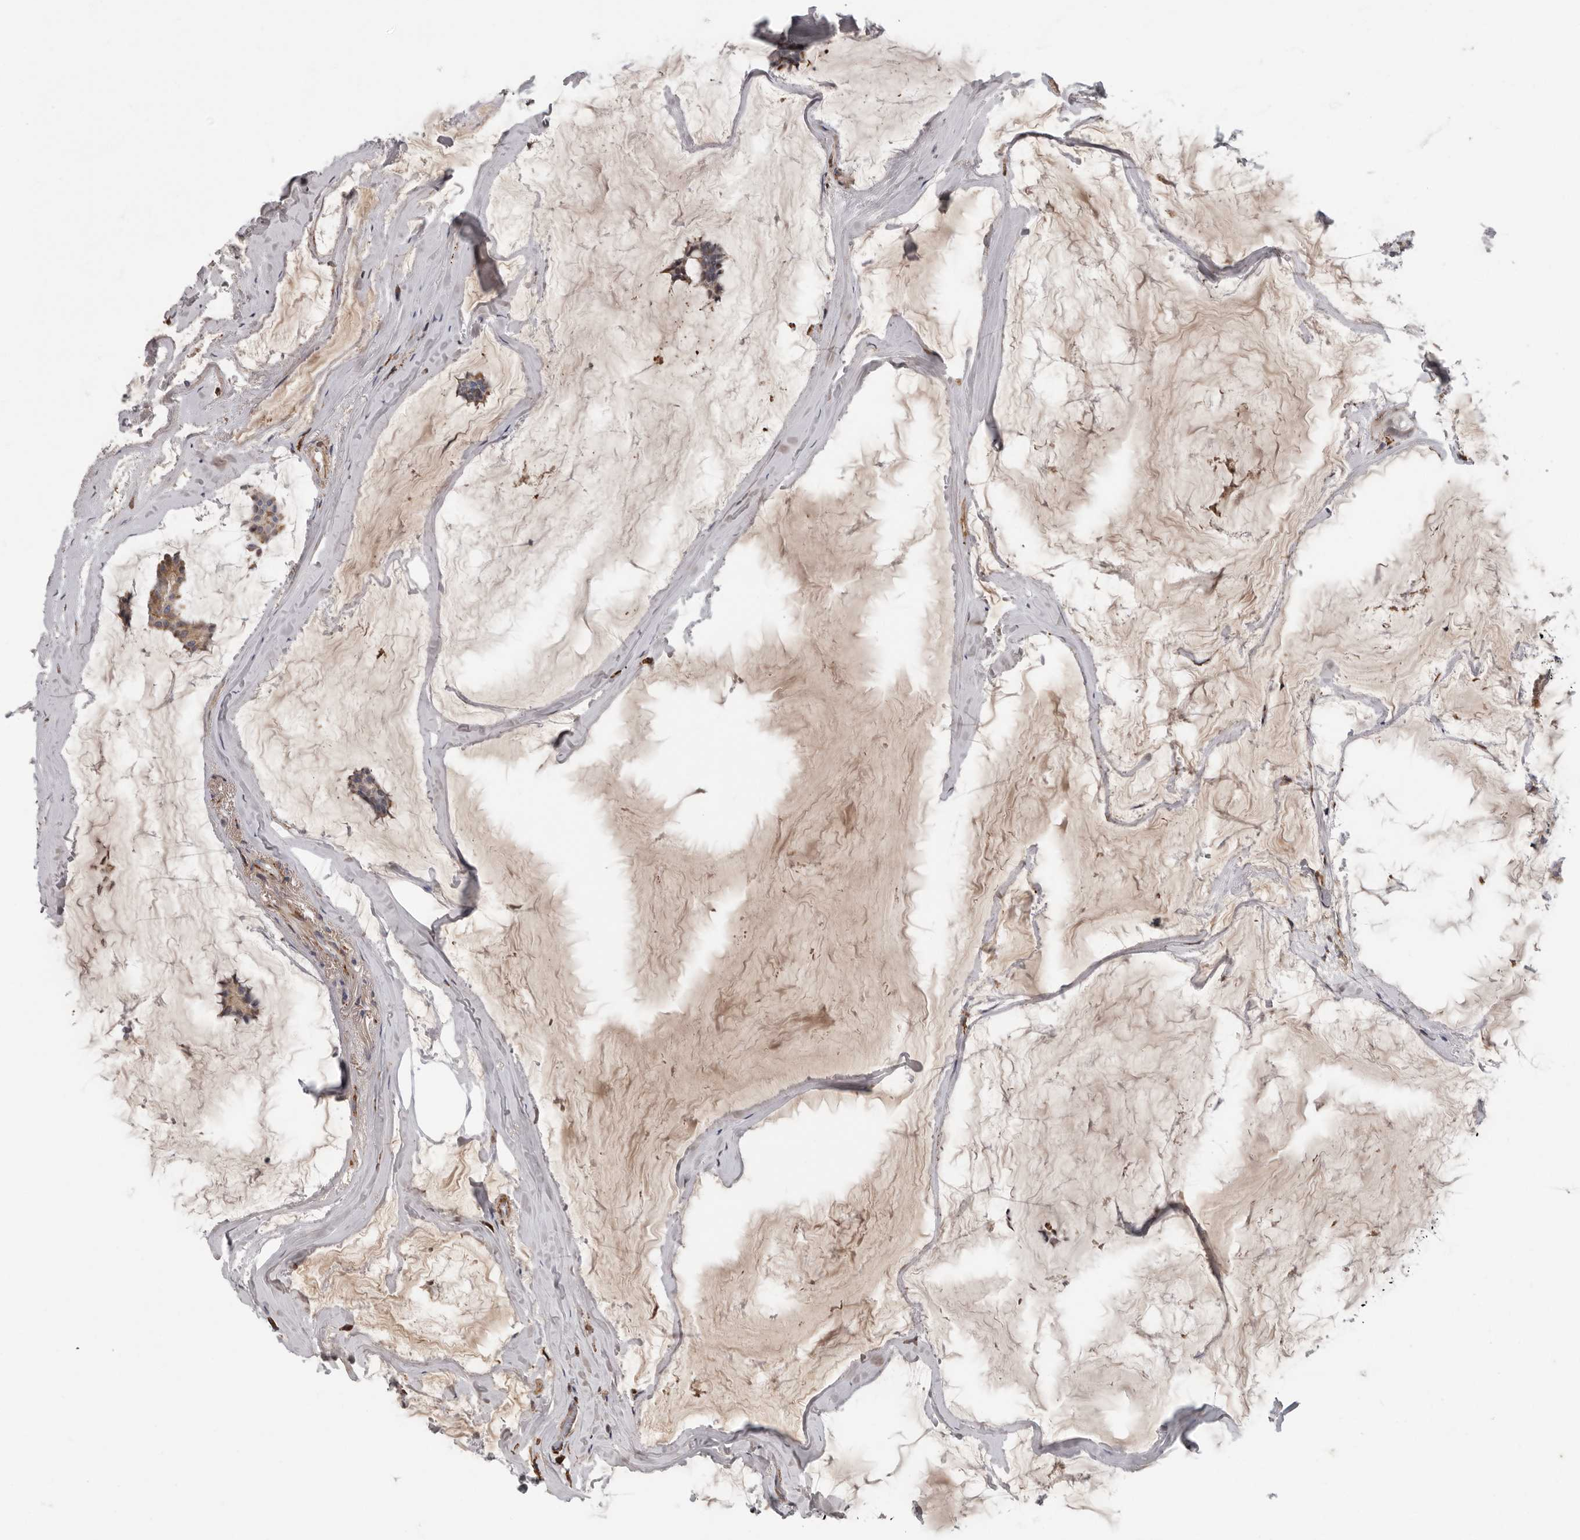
{"staining": {"intensity": "moderate", "quantity": ">75%", "location": "cytoplasmic/membranous"}, "tissue": "breast cancer", "cell_type": "Tumor cells", "image_type": "cancer", "snomed": [{"axis": "morphology", "description": "Duct carcinoma"}, {"axis": "topography", "description": "Breast"}], "caption": "Tumor cells show medium levels of moderate cytoplasmic/membranous expression in about >75% of cells in human breast cancer.", "gene": "ATXN3L", "patient": {"sex": "female", "age": 93}}